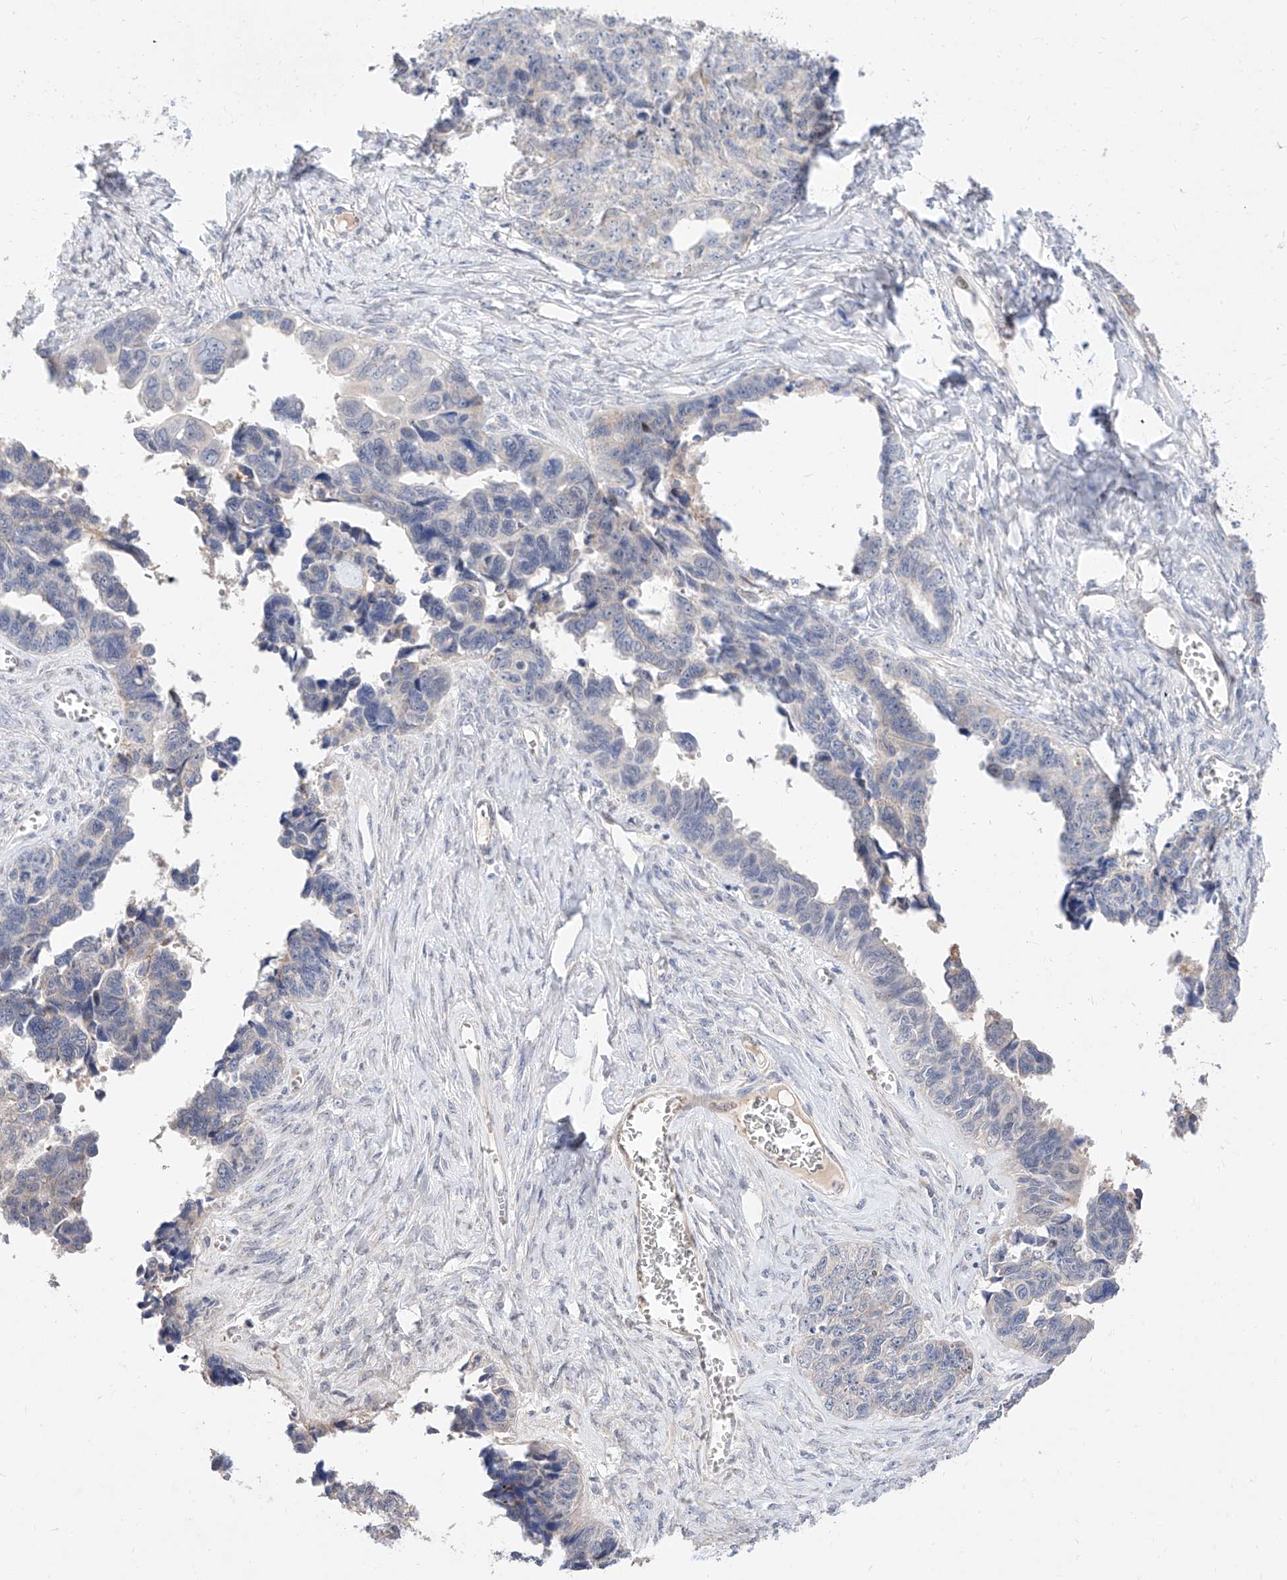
{"staining": {"intensity": "negative", "quantity": "none", "location": "none"}, "tissue": "ovarian cancer", "cell_type": "Tumor cells", "image_type": "cancer", "snomed": [{"axis": "morphology", "description": "Cystadenocarcinoma, serous, NOS"}, {"axis": "topography", "description": "Ovary"}], "caption": "Protein analysis of ovarian serous cystadenocarcinoma demonstrates no significant expression in tumor cells. (DAB immunohistochemistry (IHC), high magnification).", "gene": "FUCA2", "patient": {"sex": "female", "age": 79}}